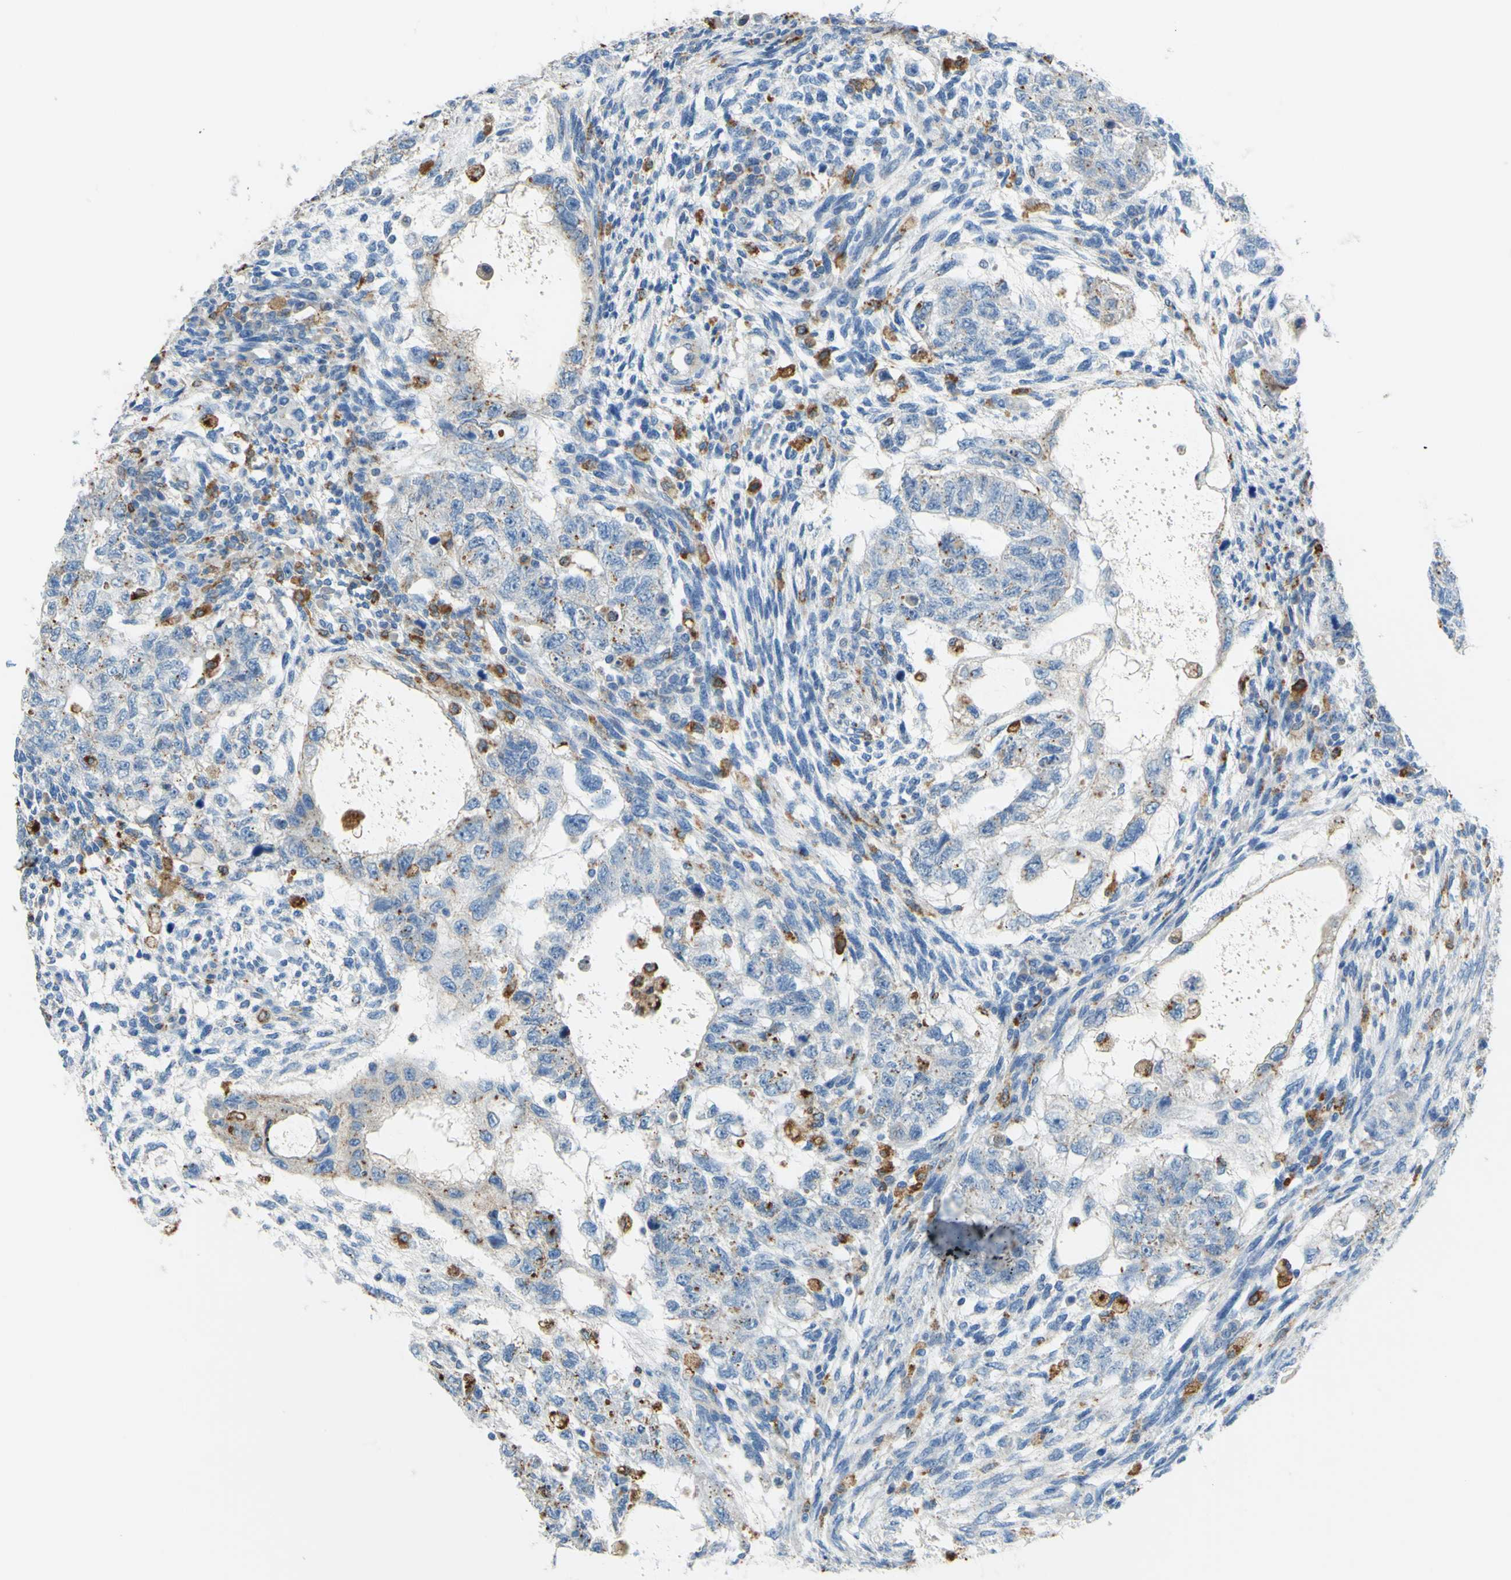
{"staining": {"intensity": "negative", "quantity": "none", "location": "none"}, "tissue": "testis cancer", "cell_type": "Tumor cells", "image_type": "cancer", "snomed": [{"axis": "morphology", "description": "Normal tissue, NOS"}, {"axis": "morphology", "description": "Carcinoma, Embryonal, NOS"}, {"axis": "topography", "description": "Testis"}], "caption": "Immunohistochemistry histopathology image of human testis cancer stained for a protein (brown), which displays no positivity in tumor cells.", "gene": "CTSD", "patient": {"sex": "male", "age": 36}}